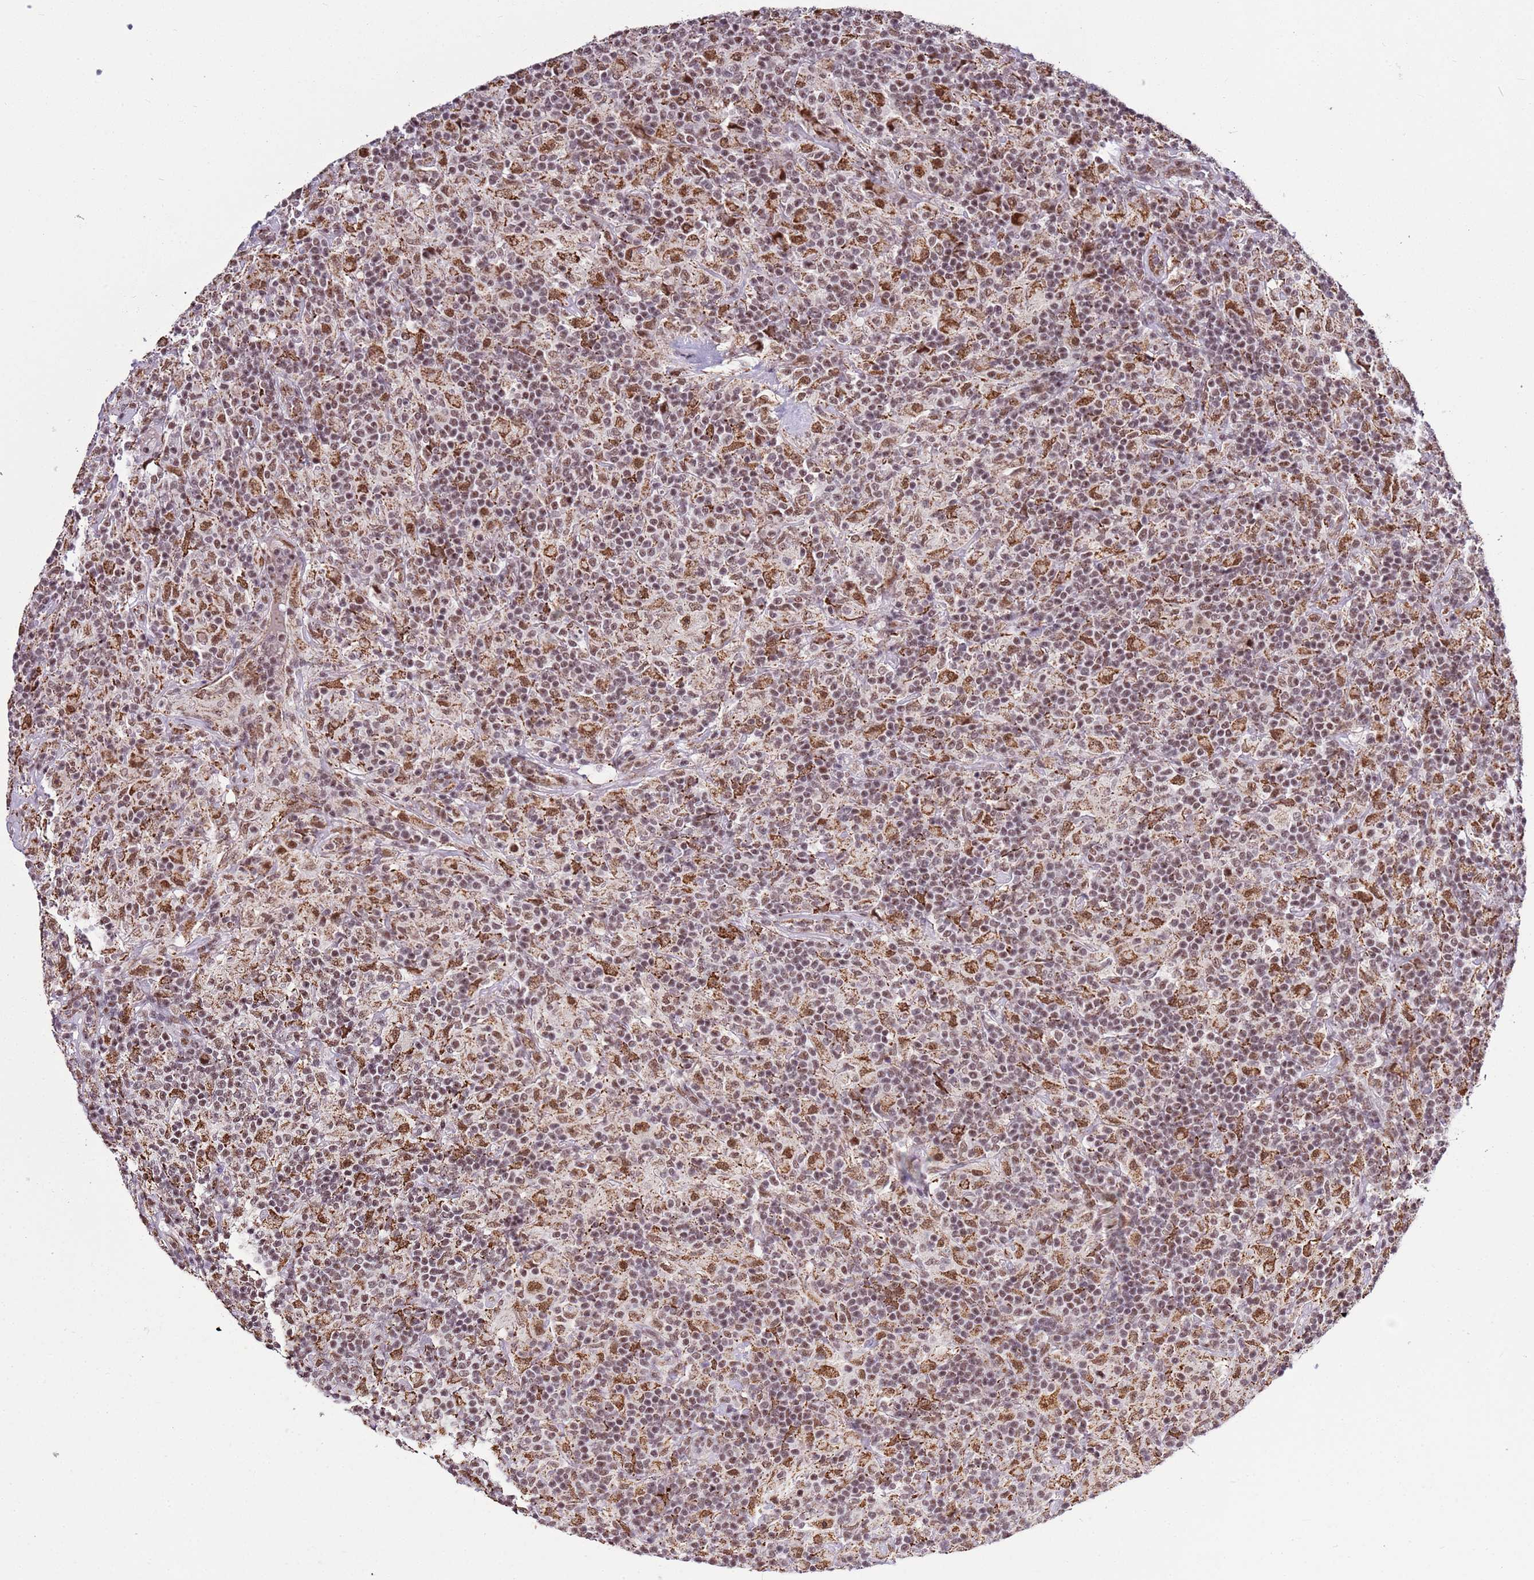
{"staining": {"intensity": "strong", "quantity": ">75%", "location": "nuclear"}, "tissue": "lymphoma", "cell_type": "Tumor cells", "image_type": "cancer", "snomed": [{"axis": "morphology", "description": "Hodgkin's disease, NOS"}, {"axis": "topography", "description": "Lymph node"}], "caption": "The micrograph shows a brown stain indicating the presence of a protein in the nuclear of tumor cells in Hodgkin's disease.", "gene": "AKAP8L", "patient": {"sex": "male", "age": 70}}